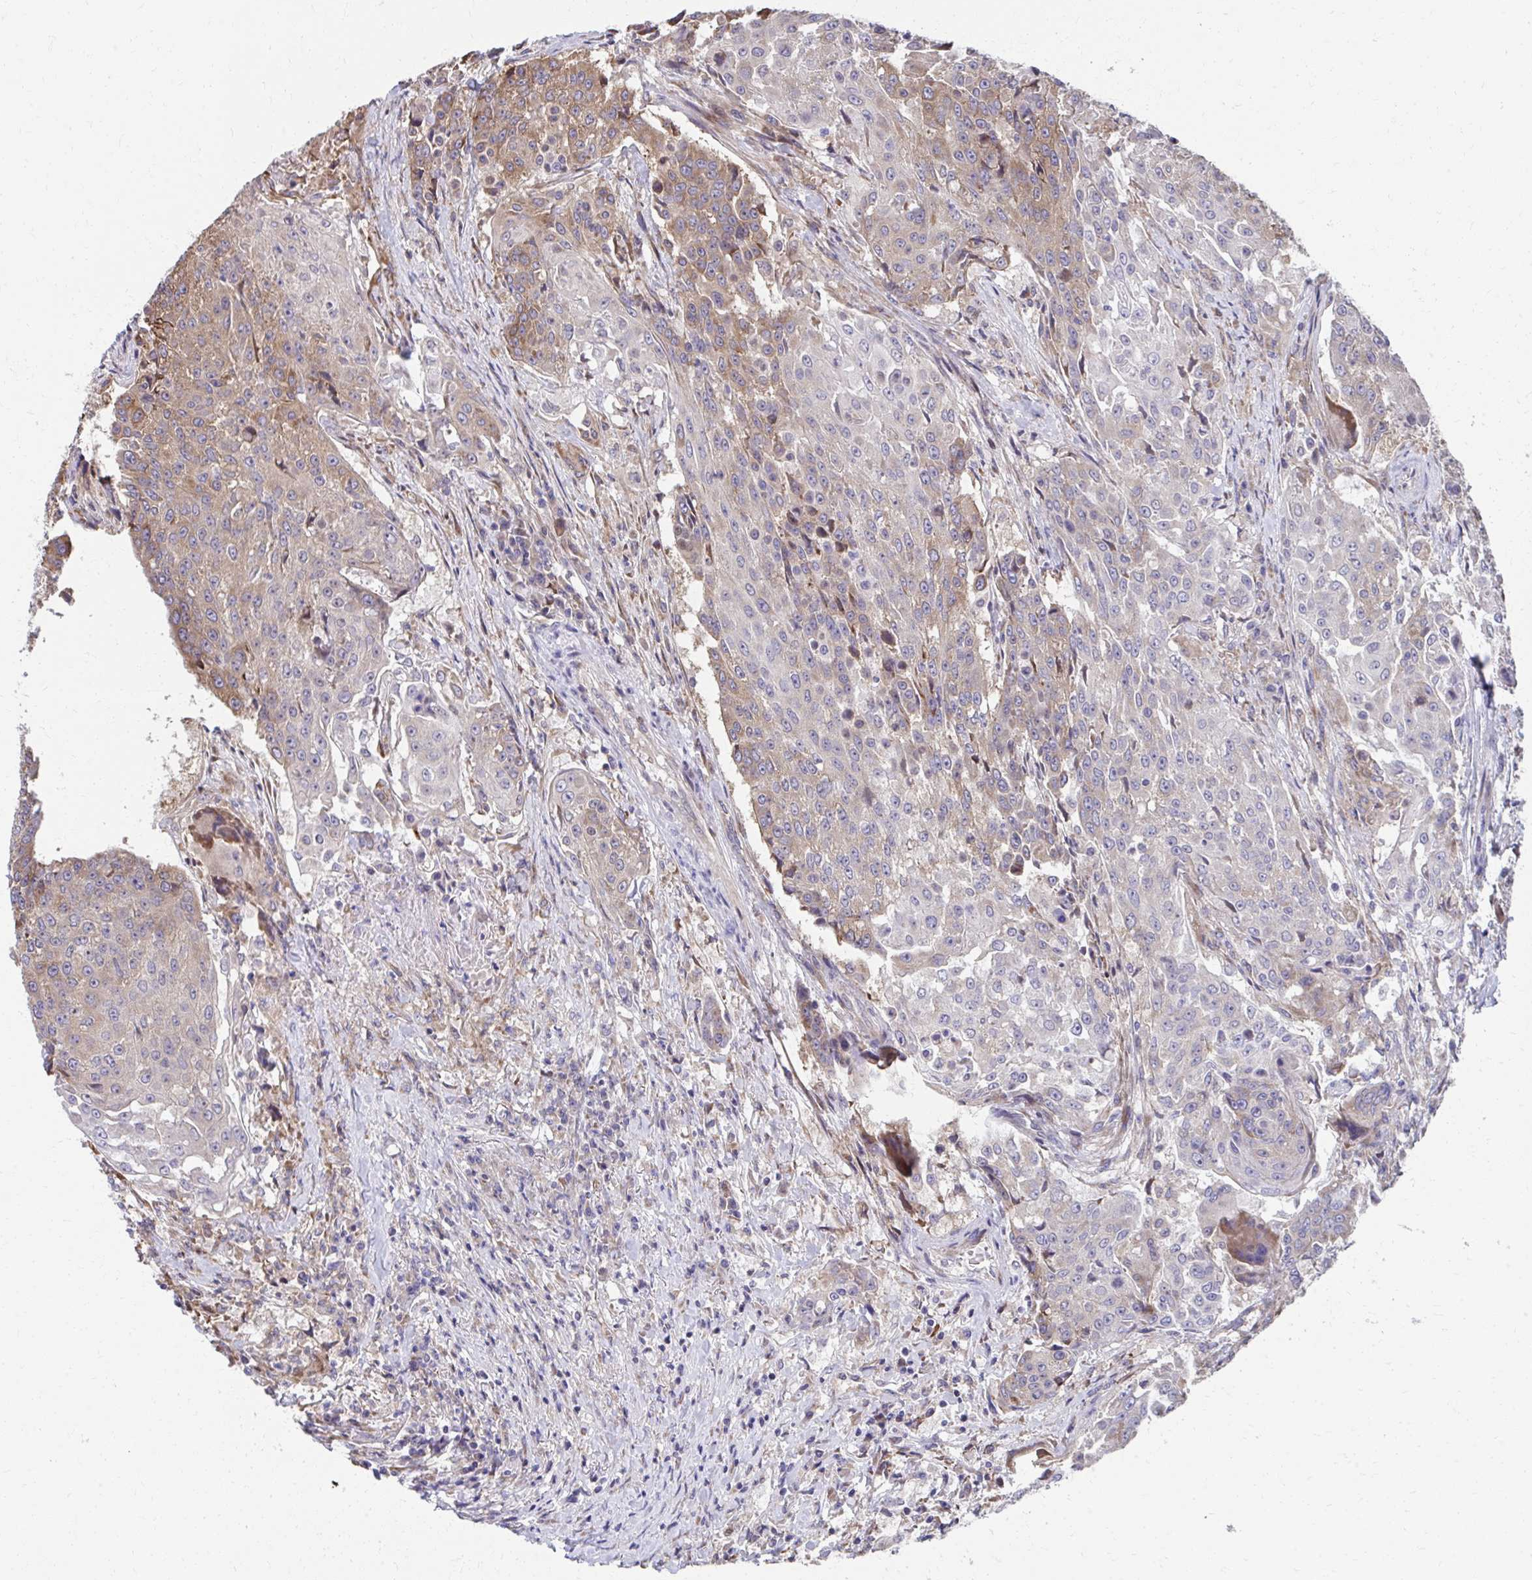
{"staining": {"intensity": "moderate", "quantity": "<25%", "location": "cytoplasmic/membranous"}, "tissue": "urothelial cancer", "cell_type": "Tumor cells", "image_type": "cancer", "snomed": [{"axis": "morphology", "description": "Urothelial carcinoma, High grade"}, {"axis": "topography", "description": "Urinary bladder"}], "caption": "This micrograph displays immunohistochemistry staining of urothelial cancer, with low moderate cytoplasmic/membranous staining in approximately <25% of tumor cells.", "gene": "ZNF778", "patient": {"sex": "female", "age": 63}}